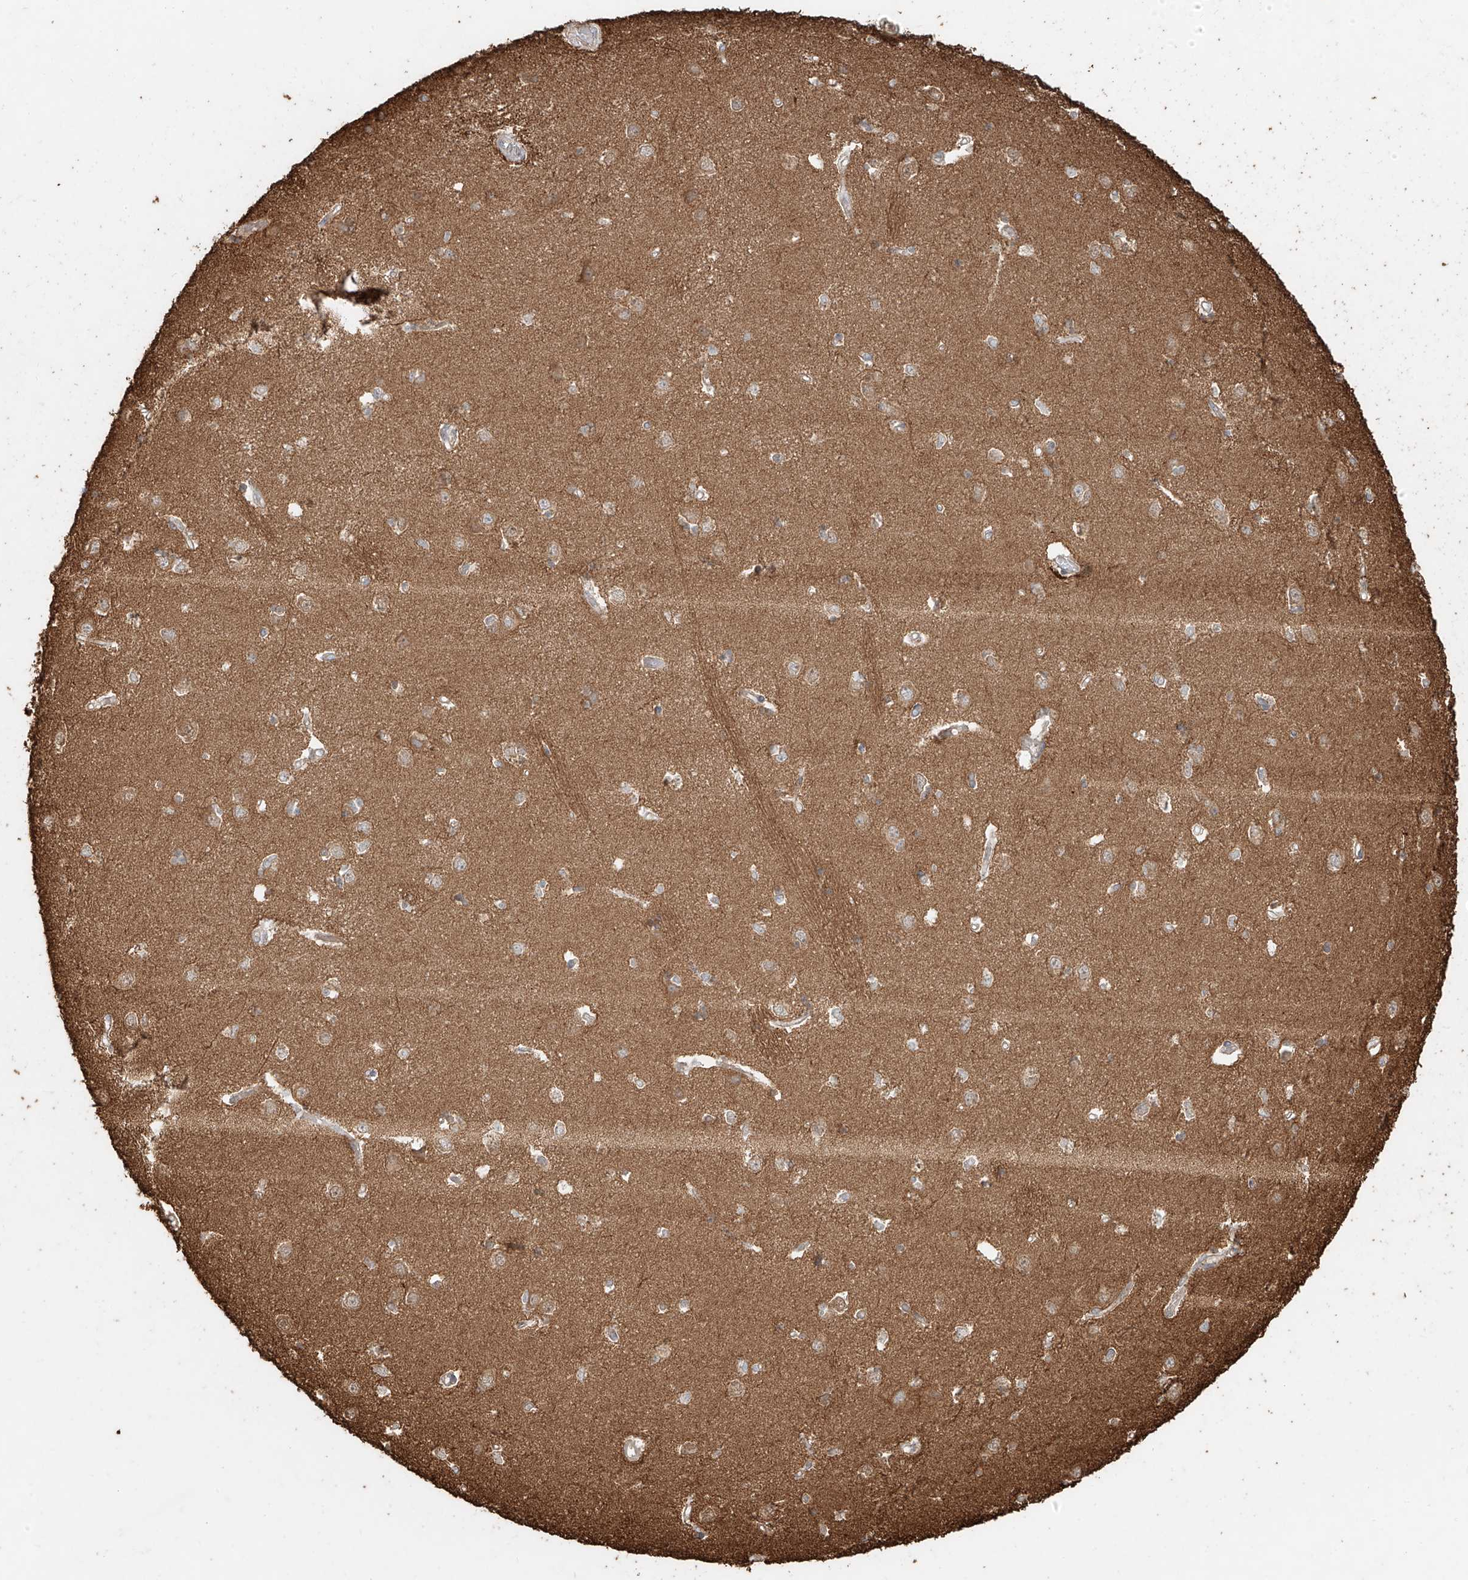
{"staining": {"intensity": "weak", "quantity": "25%-75%", "location": "cytoplasmic/membranous"}, "tissue": "caudate", "cell_type": "Glial cells", "image_type": "normal", "snomed": [{"axis": "morphology", "description": "Normal tissue, NOS"}, {"axis": "topography", "description": "Lateral ventricle wall"}], "caption": "Immunohistochemical staining of unremarkable human caudate exhibits 25%-75% levels of weak cytoplasmic/membranous protein expression in approximately 25%-75% of glial cells. The protein is shown in brown color, while the nuclei are stained blue.", "gene": "EFNB1", "patient": {"sex": "male", "age": 45}}